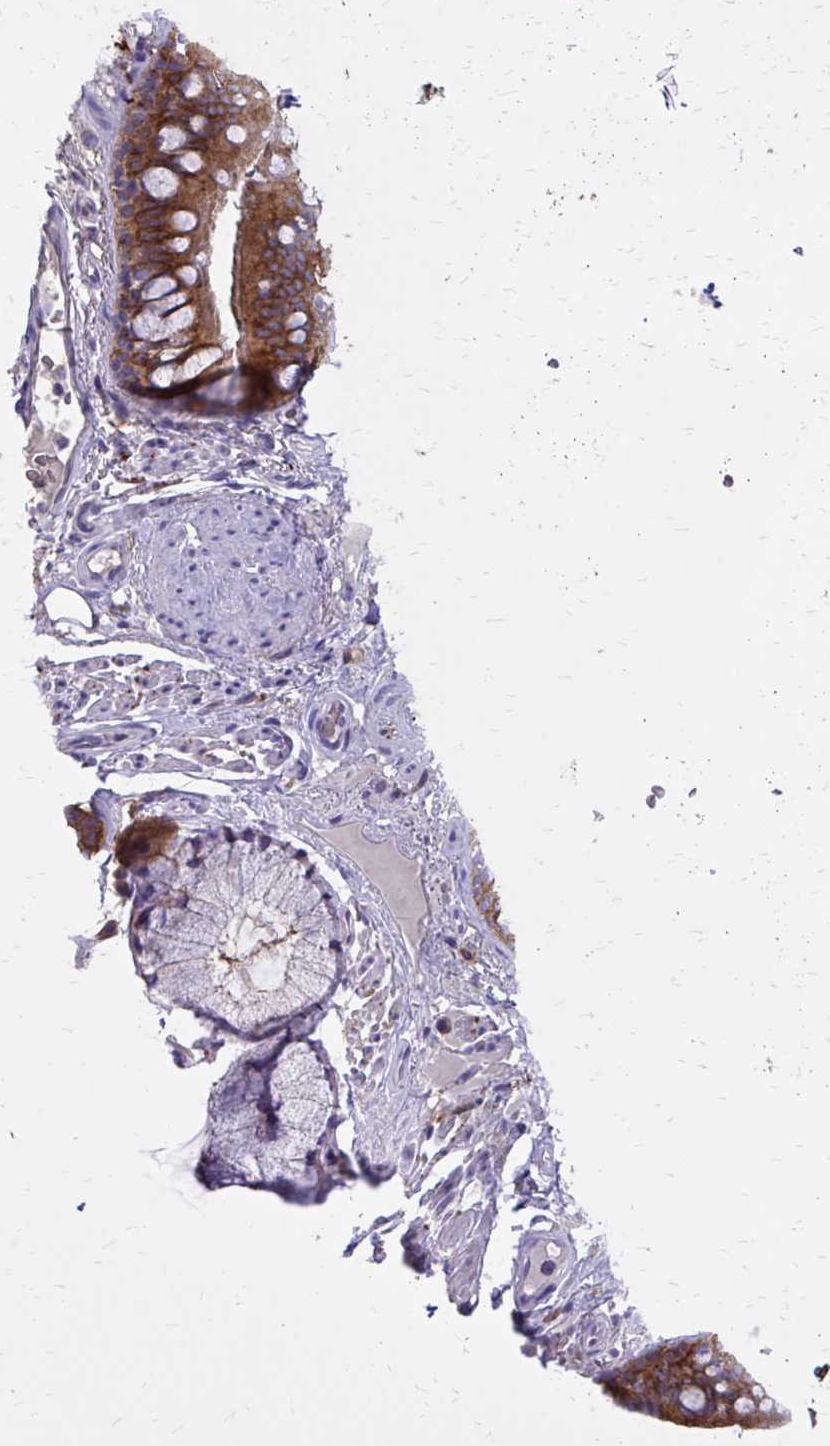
{"staining": {"intensity": "strong", "quantity": ">75%", "location": "cytoplasmic/membranous"}, "tissue": "bronchus", "cell_type": "Respiratory epithelial cells", "image_type": "normal", "snomed": [{"axis": "morphology", "description": "Normal tissue, NOS"}, {"axis": "topography", "description": "Bronchus"}], "caption": "Brown immunohistochemical staining in normal bronchus demonstrates strong cytoplasmic/membranous expression in about >75% of respiratory epithelial cells.", "gene": "EPB41L1", "patient": {"sex": "male", "age": 70}}